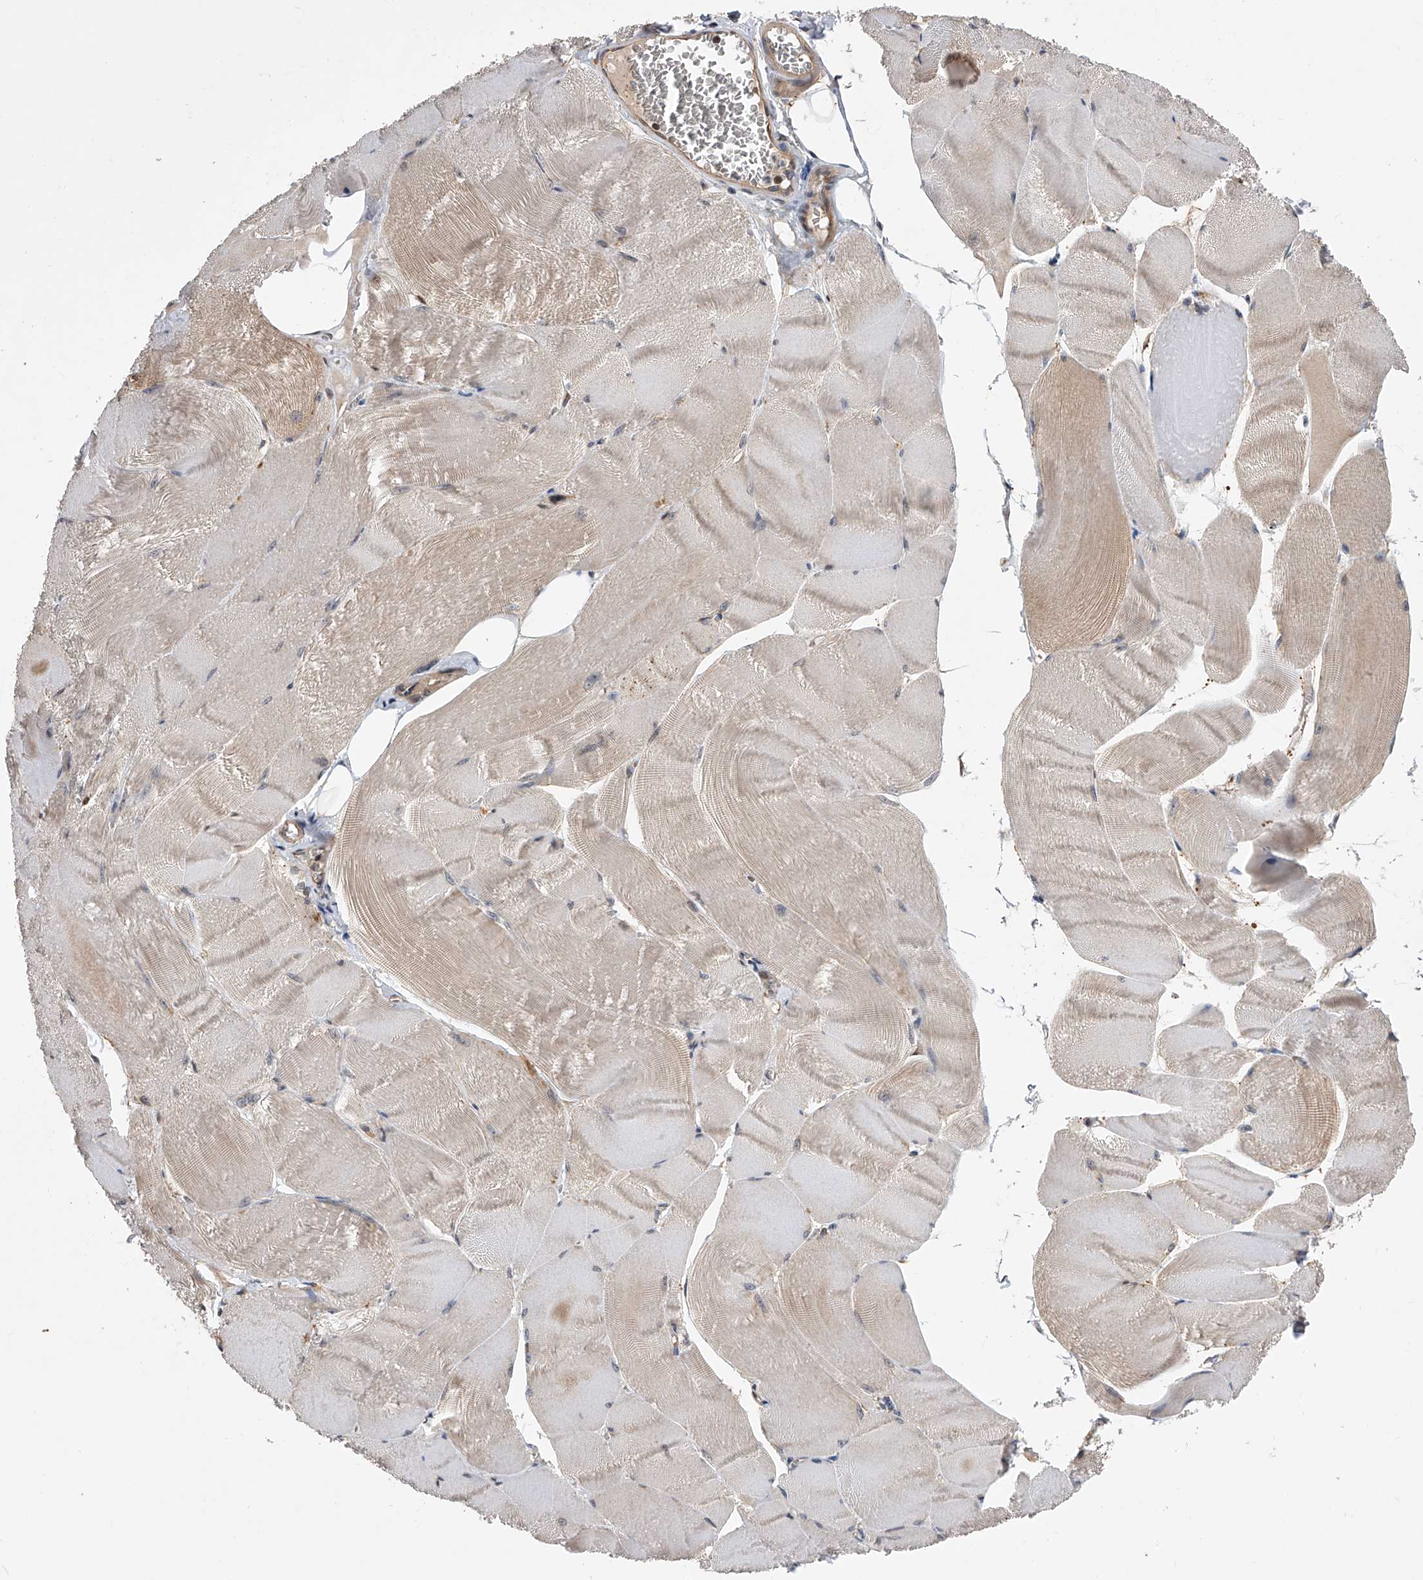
{"staining": {"intensity": "weak", "quantity": "<25%", "location": "cytoplasmic/membranous"}, "tissue": "skeletal muscle", "cell_type": "Myocytes", "image_type": "normal", "snomed": [{"axis": "morphology", "description": "Normal tissue, NOS"}, {"axis": "morphology", "description": "Basal cell carcinoma"}, {"axis": "topography", "description": "Skeletal muscle"}], "caption": "High power microscopy photomicrograph of an immunohistochemistry image of benign skeletal muscle, revealing no significant positivity in myocytes.", "gene": "GMDS", "patient": {"sex": "female", "age": 64}}